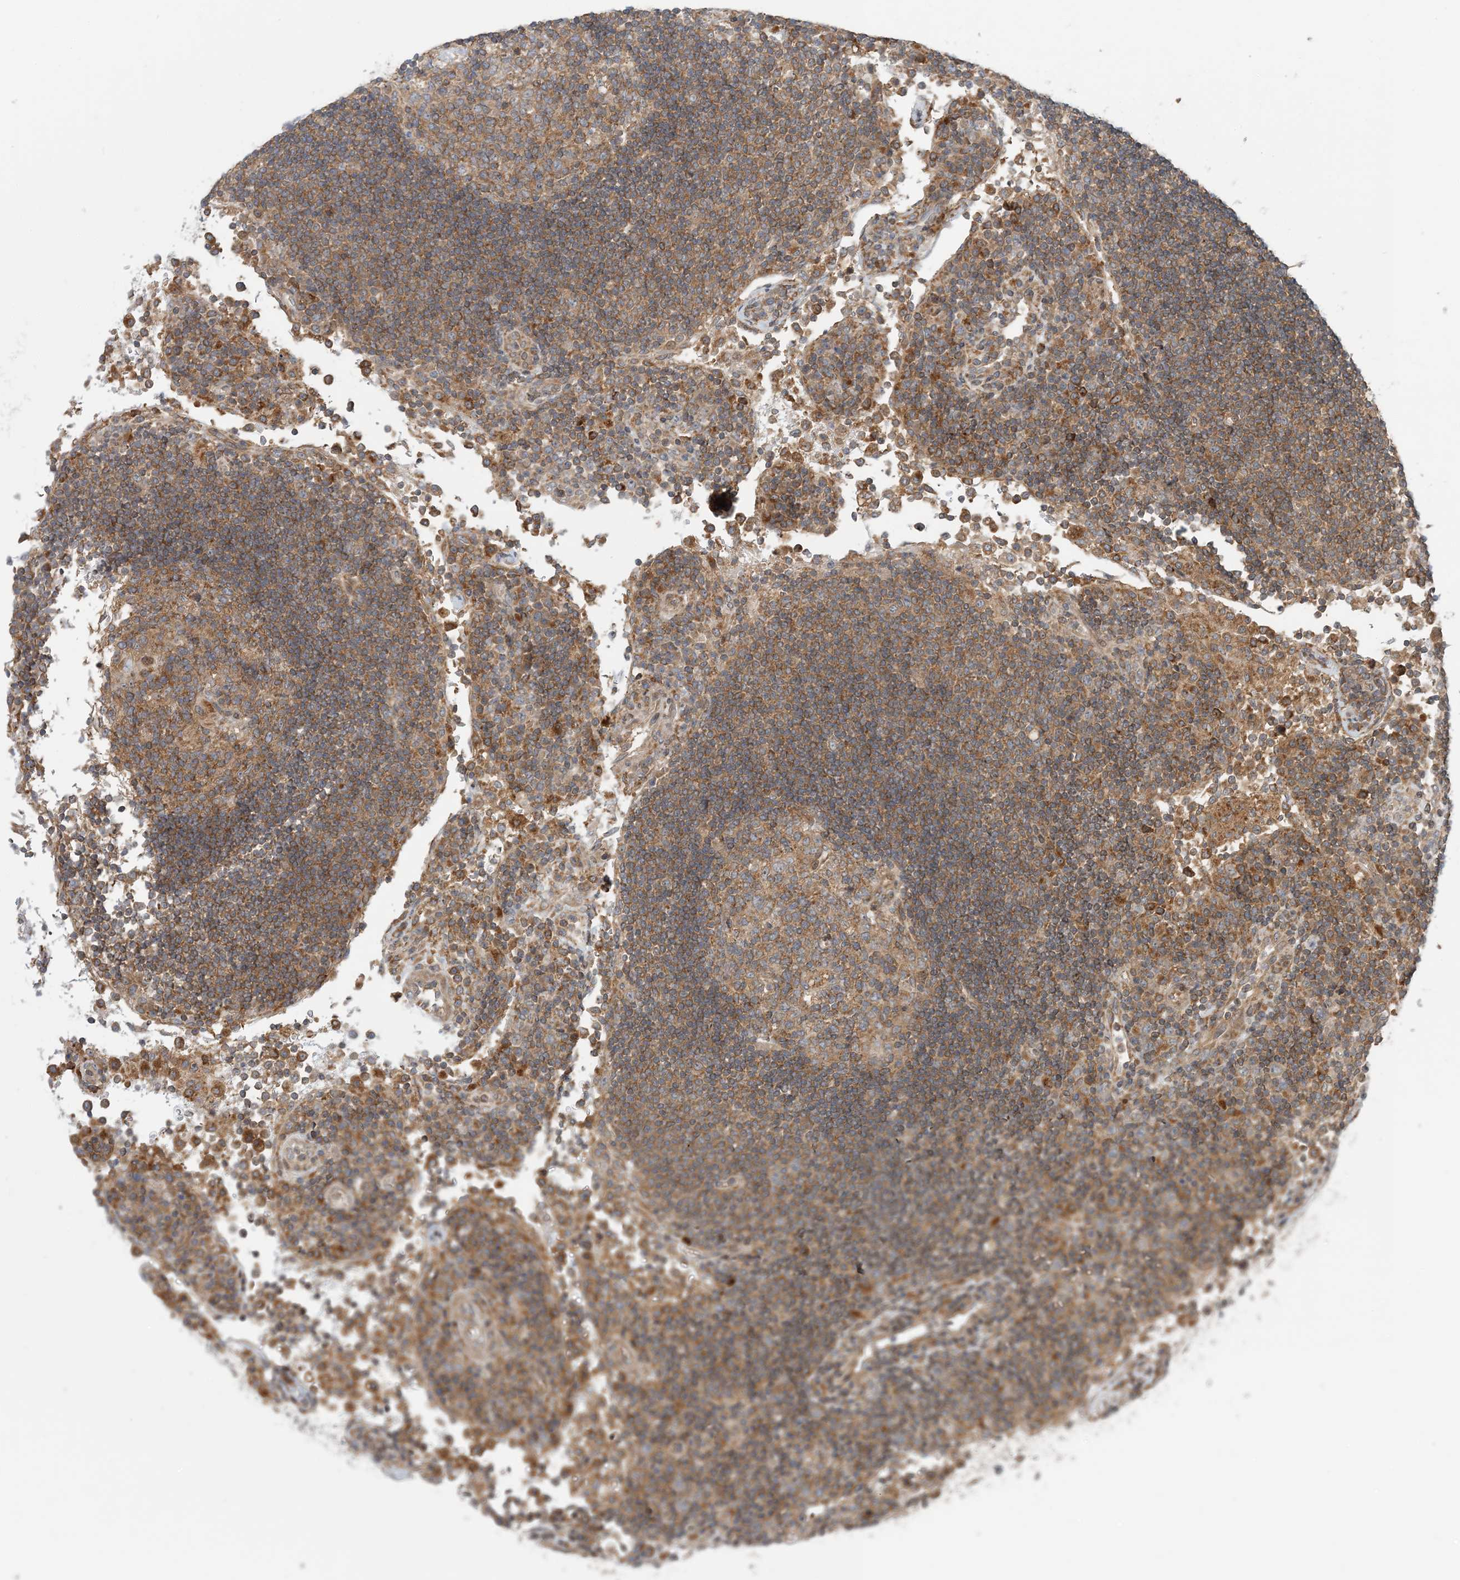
{"staining": {"intensity": "moderate", "quantity": ">75%", "location": "cytoplasmic/membranous"}, "tissue": "lymph node", "cell_type": "Germinal center cells", "image_type": "normal", "snomed": [{"axis": "morphology", "description": "Normal tissue, NOS"}, {"axis": "topography", "description": "Lymph node"}], "caption": "Approximately >75% of germinal center cells in benign human lymph node show moderate cytoplasmic/membranous protein positivity as visualized by brown immunohistochemical staining.", "gene": "ATP13A2", "patient": {"sex": "female", "age": 53}}